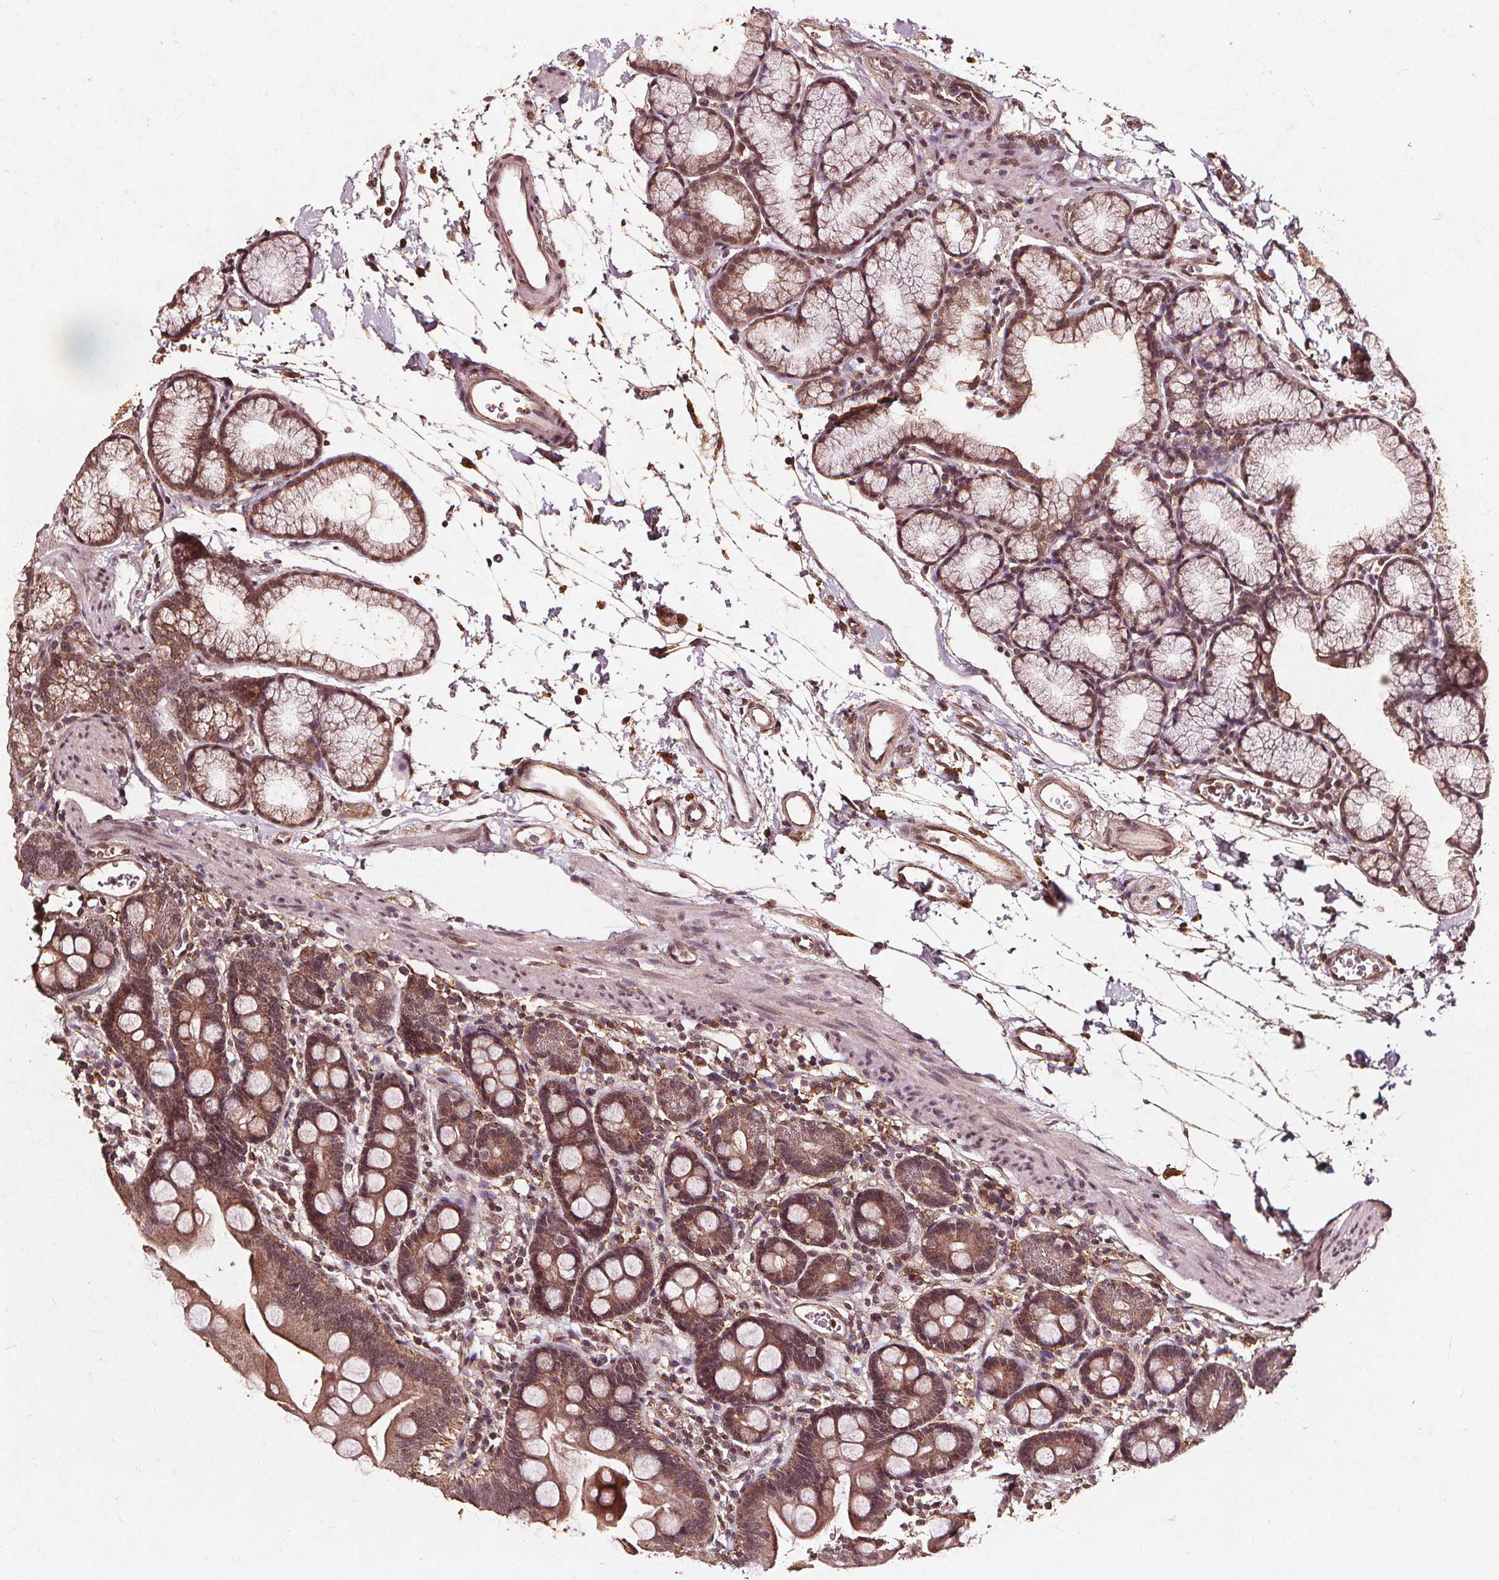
{"staining": {"intensity": "moderate", "quantity": ">75%", "location": "cytoplasmic/membranous"}, "tissue": "duodenum", "cell_type": "Glandular cells", "image_type": "normal", "snomed": [{"axis": "morphology", "description": "Normal tissue, NOS"}, {"axis": "topography", "description": "Duodenum"}], "caption": "Immunohistochemistry (IHC) (DAB (3,3'-diaminobenzidine)) staining of benign duodenum reveals moderate cytoplasmic/membranous protein positivity in about >75% of glandular cells. (Stains: DAB (3,3'-diaminobenzidine) in brown, nuclei in blue, Microscopy: brightfield microscopy at high magnification).", "gene": "ABCA1", "patient": {"sex": "male", "age": 59}}